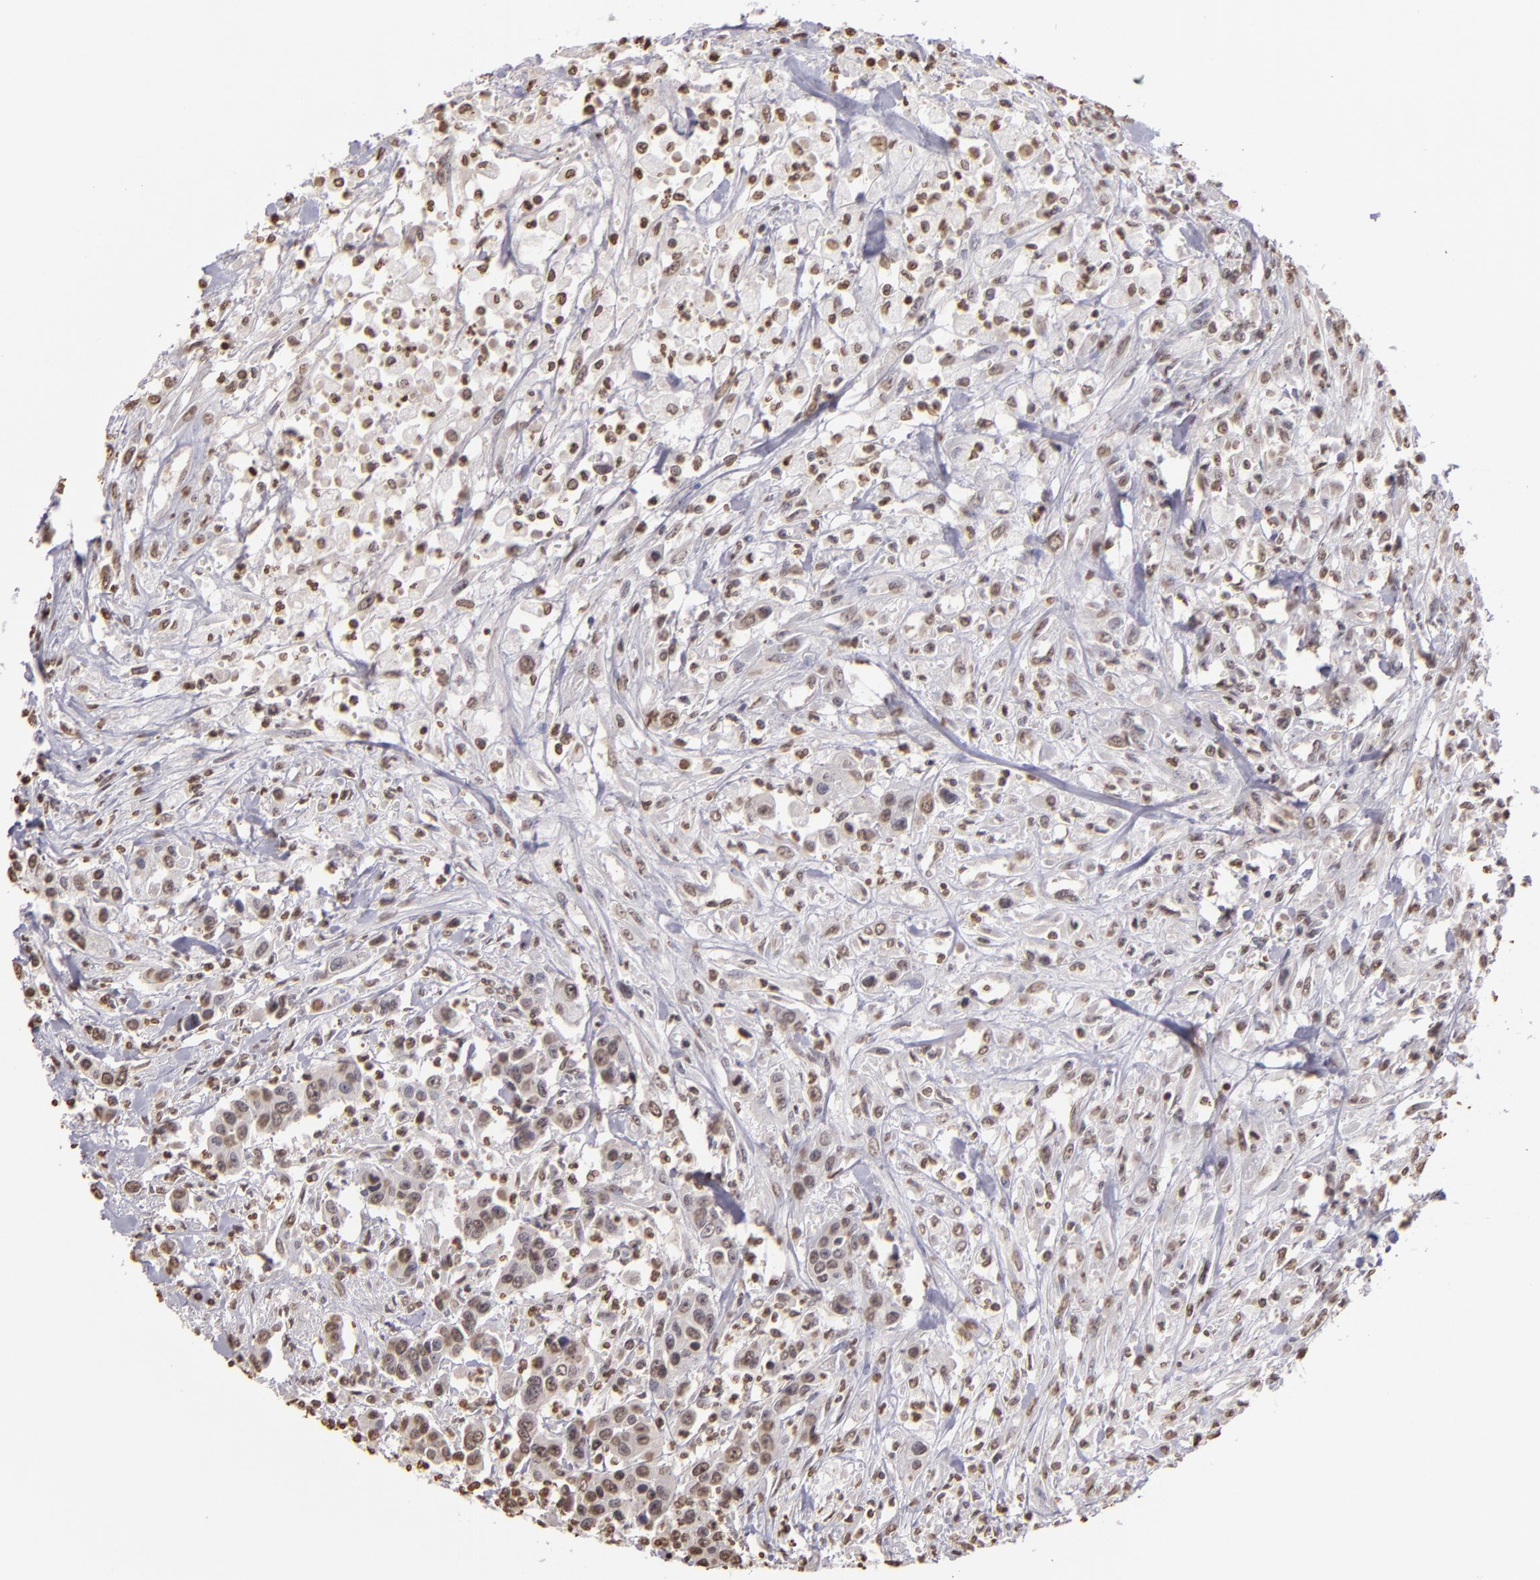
{"staining": {"intensity": "weak", "quantity": "25%-75%", "location": "nuclear"}, "tissue": "urothelial cancer", "cell_type": "Tumor cells", "image_type": "cancer", "snomed": [{"axis": "morphology", "description": "Urothelial carcinoma, High grade"}, {"axis": "topography", "description": "Urinary bladder"}], "caption": "Tumor cells display low levels of weak nuclear expression in approximately 25%-75% of cells in human urothelial cancer.", "gene": "LBX1", "patient": {"sex": "male", "age": 86}}